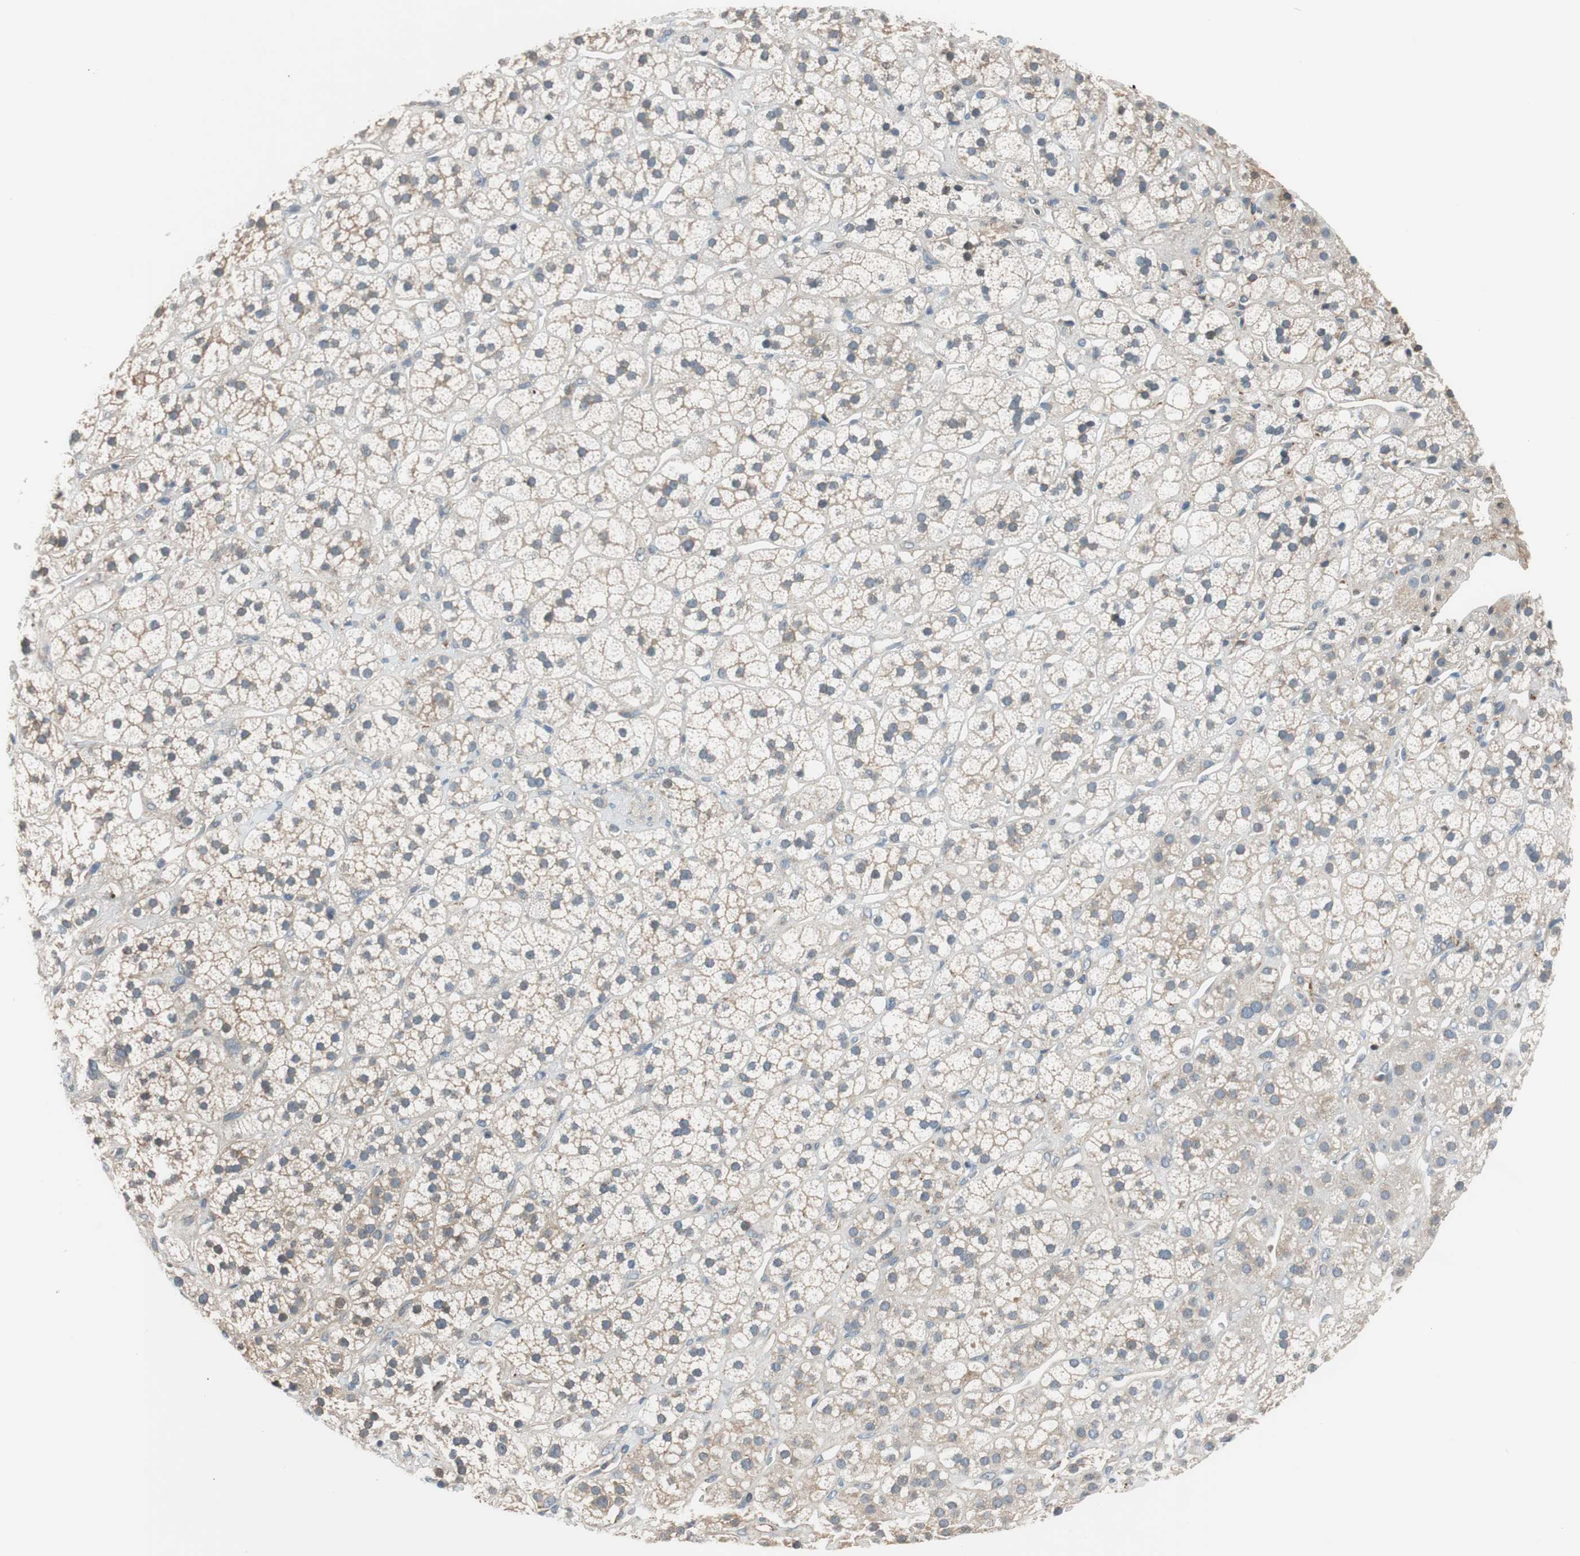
{"staining": {"intensity": "weak", "quantity": "25%-75%", "location": "cytoplasmic/membranous"}, "tissue": "adrenal gland", "cell_type": "Glandular cells", "image_type": "normal", "snomed": [{"axis": "morphology", "description": "Normal tissue, NOS"}, {"axis": "topography", "description": "Adrenal gland"}], "caption": "An image of adrenal gland stained for a protein shows weak cytoplasmic/membranous brown staining in glandular cells. The staining is performed using DAB brown chromogen to label protein expression. The nuclei are counter-stained blue using hematoxylin.", "gene": "C4A", "patient": {"sex": "male", "age": 56}}